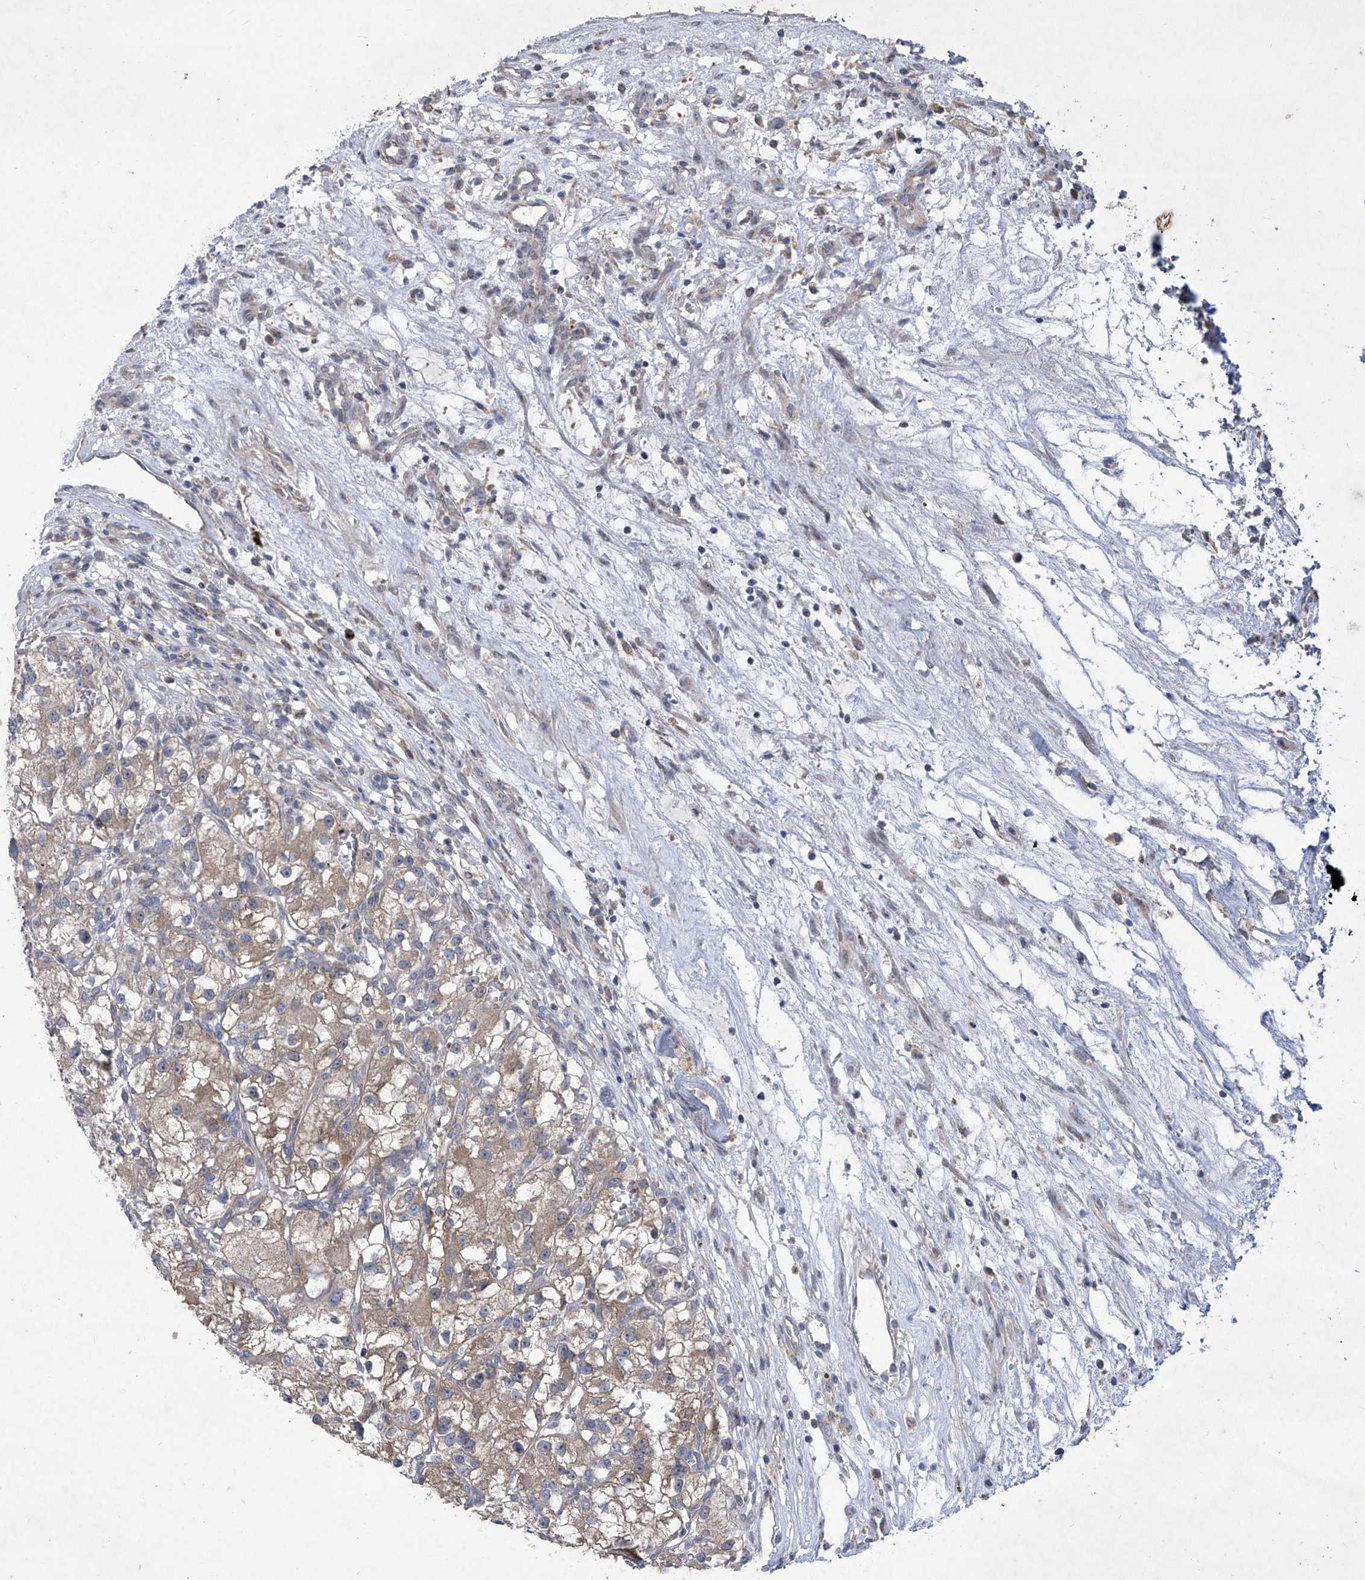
{"staining": {"intensity": "weak", "quantity": "25%-75%", "location": "cytoplasmic/membranous"}, "tissue": "renal cancer", "cell_type": "Tumor cells", "image_type": "cancer", "snomed": [{"axis": "morphology", "description": "Adenocarcinoma, NOS"}, {"axis": "topography", "description": "Kidney"}], "caption": "Weak cytoplasmic/membranous staining is appreciated in about 25%-75% of tumor cells in renal adenocarcinoma.", "gene": "COQ3", "patient": {"sex": "female", "age": 57}}